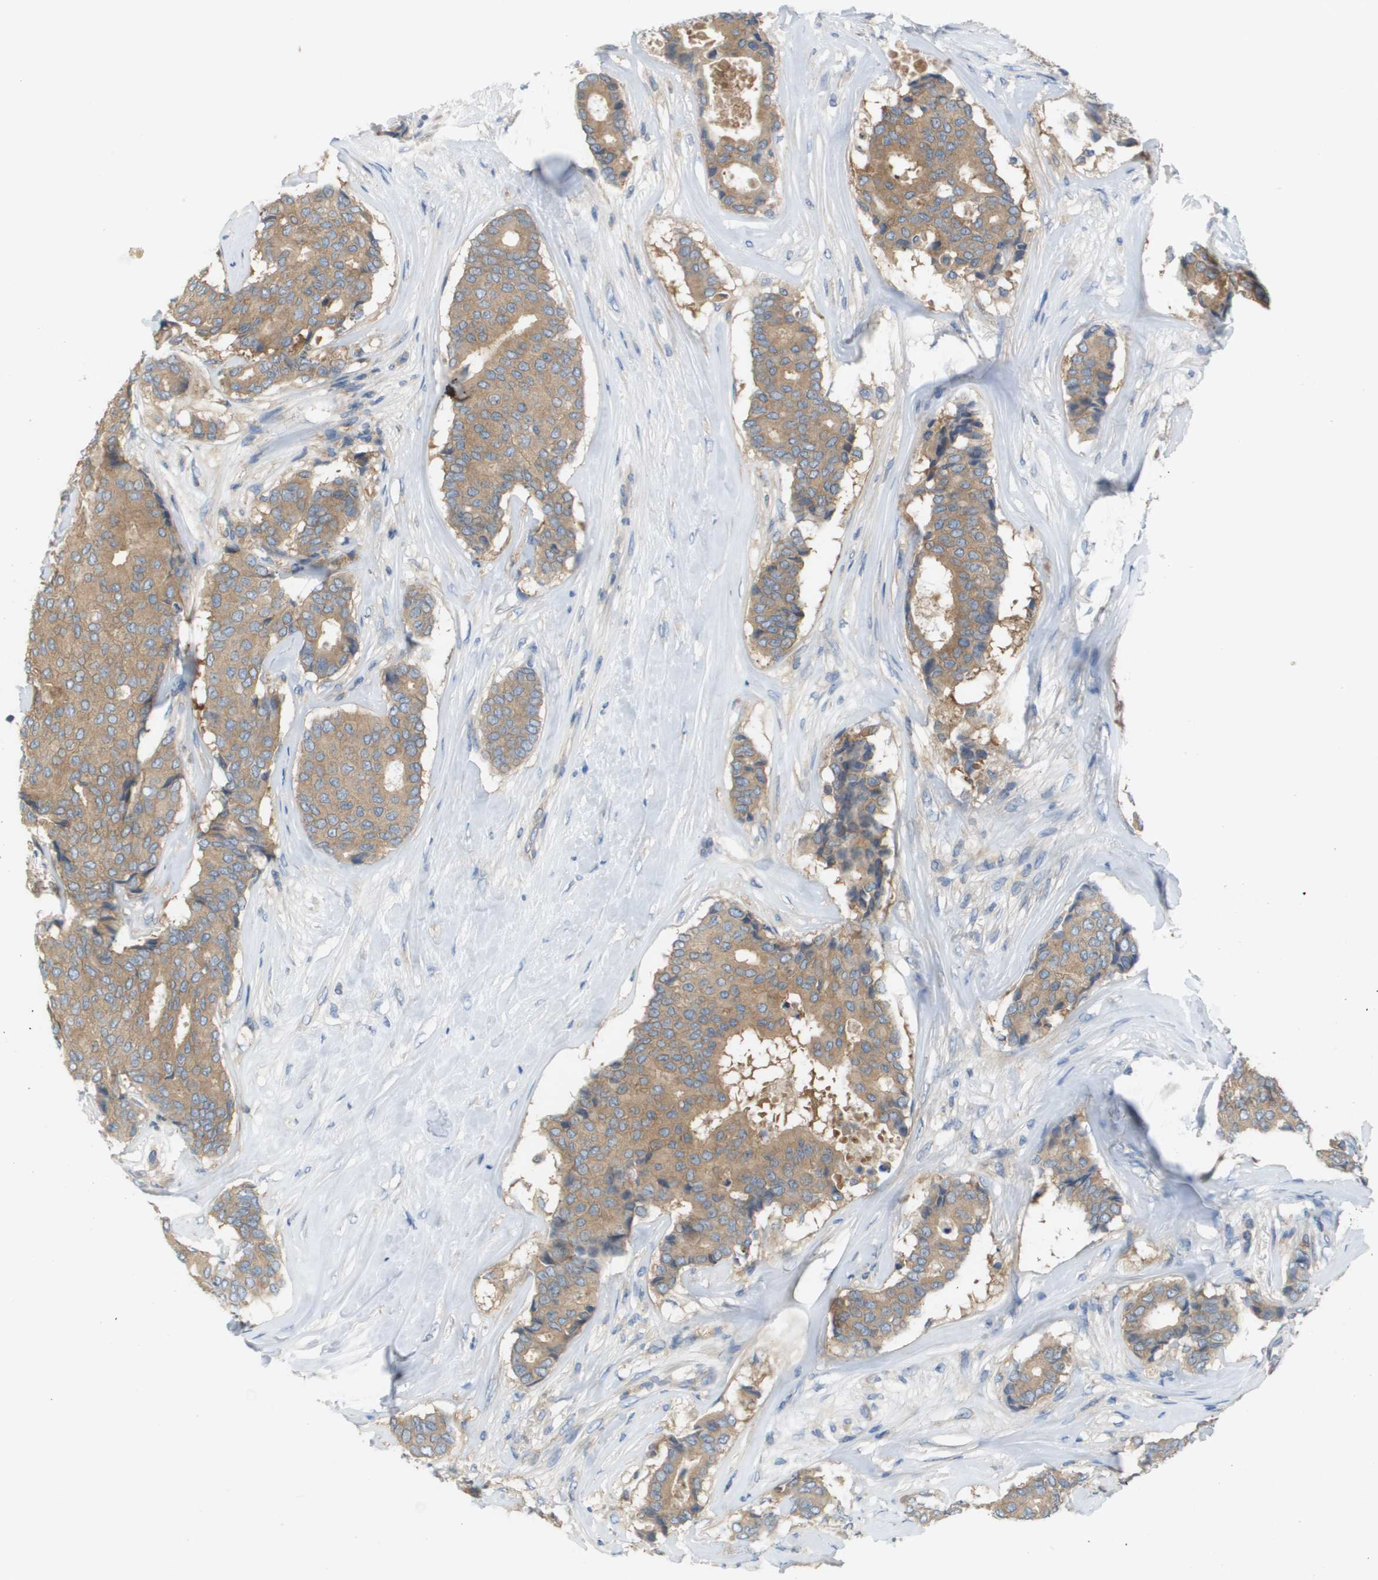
{"staining": {"intensity": "moderate", "quantity": ">75%", "location": "cytoplasmic/membranous"}, "tissue": "breast cancer", "cell_type": "Tumor cells", "image_type": "cancer", "snomed": [{"axis": "morphology", "description": "Duct carcinoma"}, {"axis": "topography", "description": "Breast"}], "caption": "Breast cancer (intraductal carcinoma) was stained to show a protein in brown. There is medium levels of moderate cytoplasmic/membranous positivity in approximately >75% of tumor cells.", "gene": "UBA5", "patient": {"sex": "female", "age": 75}}